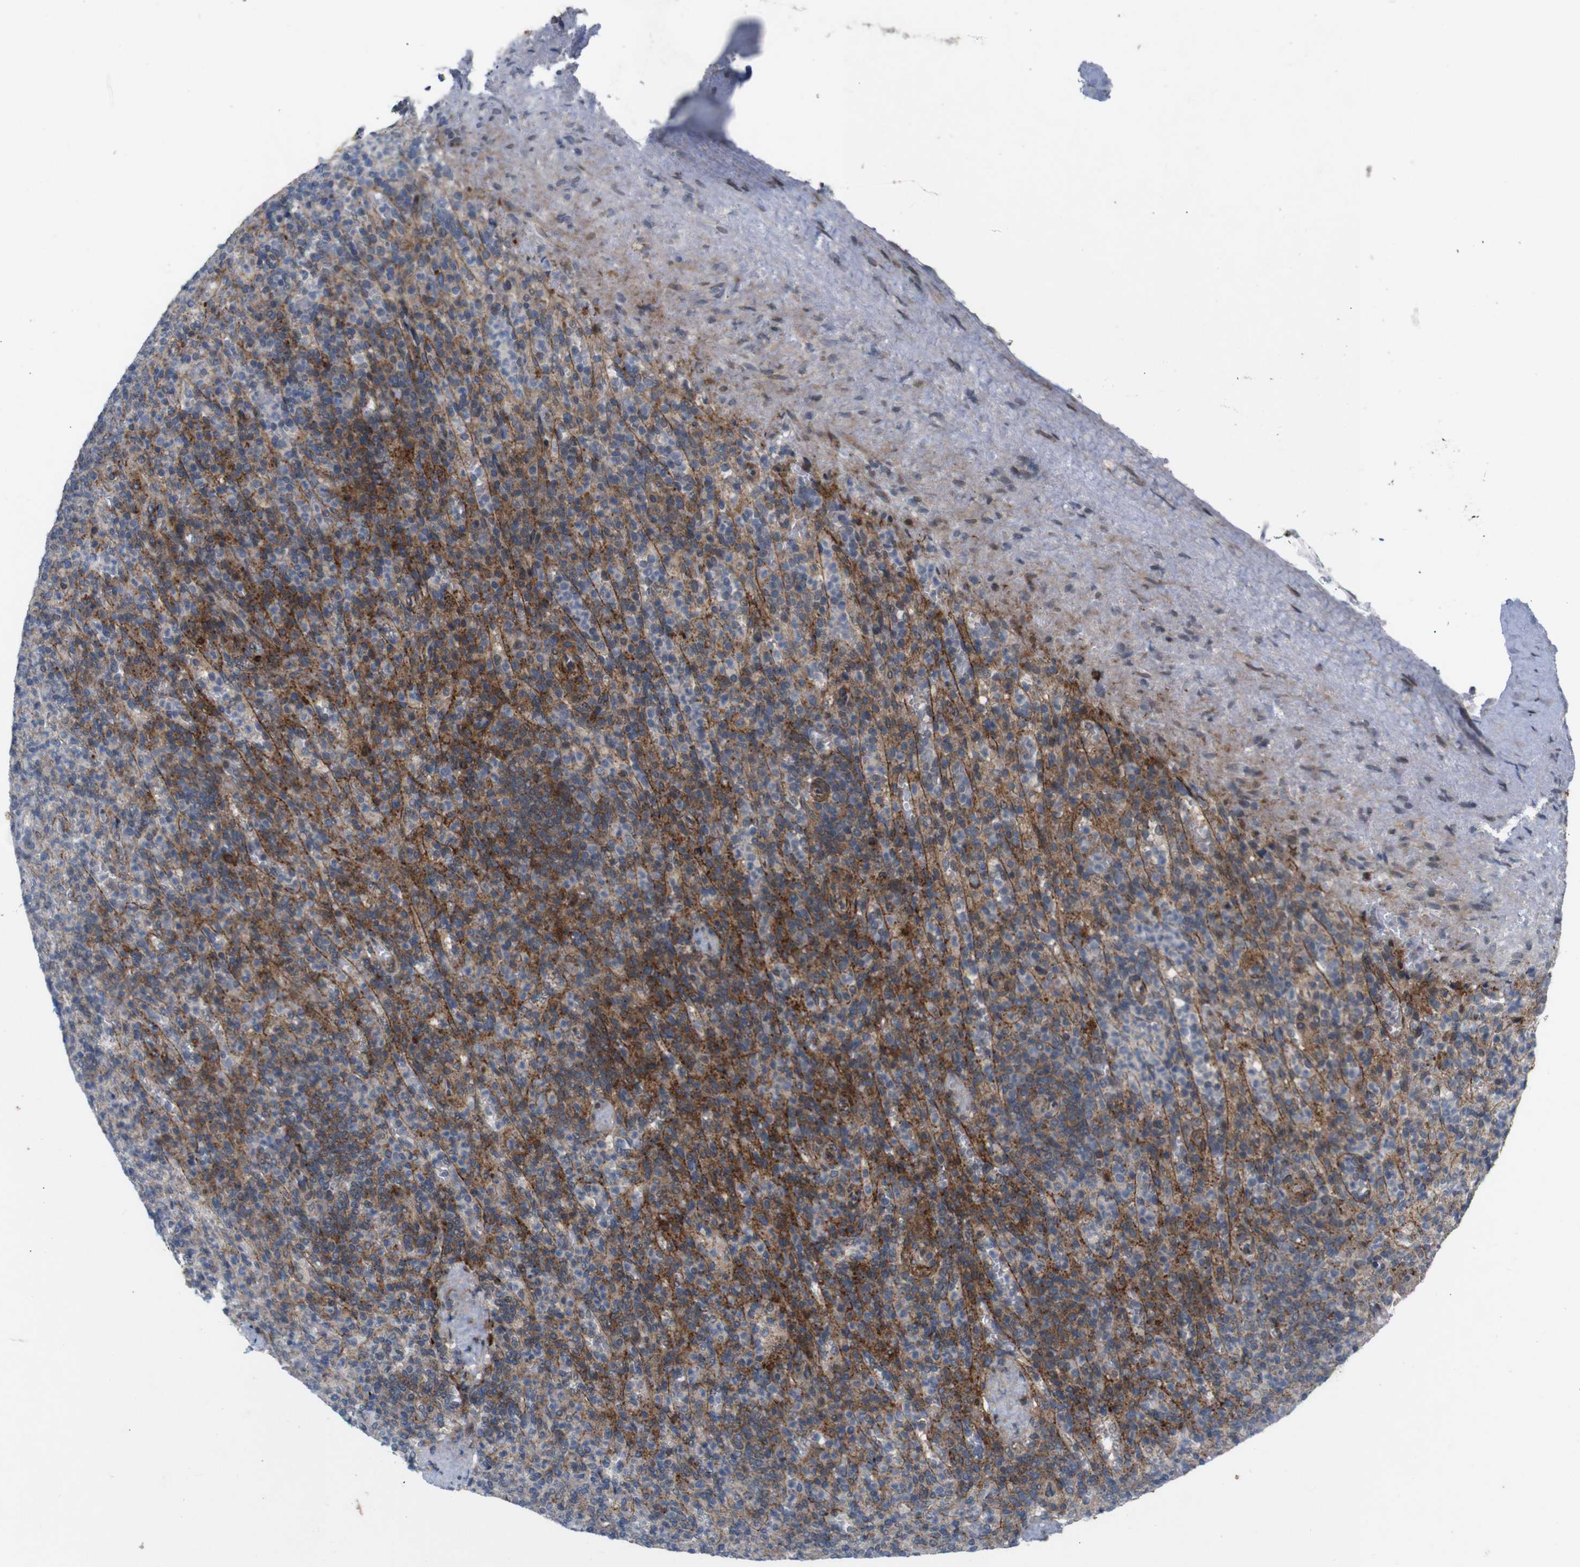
{"staining": {"intensity": "moderate", "quantity": "25%-75%", "location": "cytoplasmic/membranous"}, "tissue": "spleen", "cell_type": "Cells in red pulp", "image_type": "normal", "snomed": [{"axis": "morphology", "description": "Normal tissue, NOS"}, {"axis": "topography", "description": "Spleen"}], "caption": "Immunohistochemistry micrograph of normal spleen stained for a protein (brown), which shows medium levels of moderate cytoplasmic/membranous expression in about 25%-75% of cells in red pulp.", "gene": "ATP7B", "patient": {"sex": "female", "age": 74}}